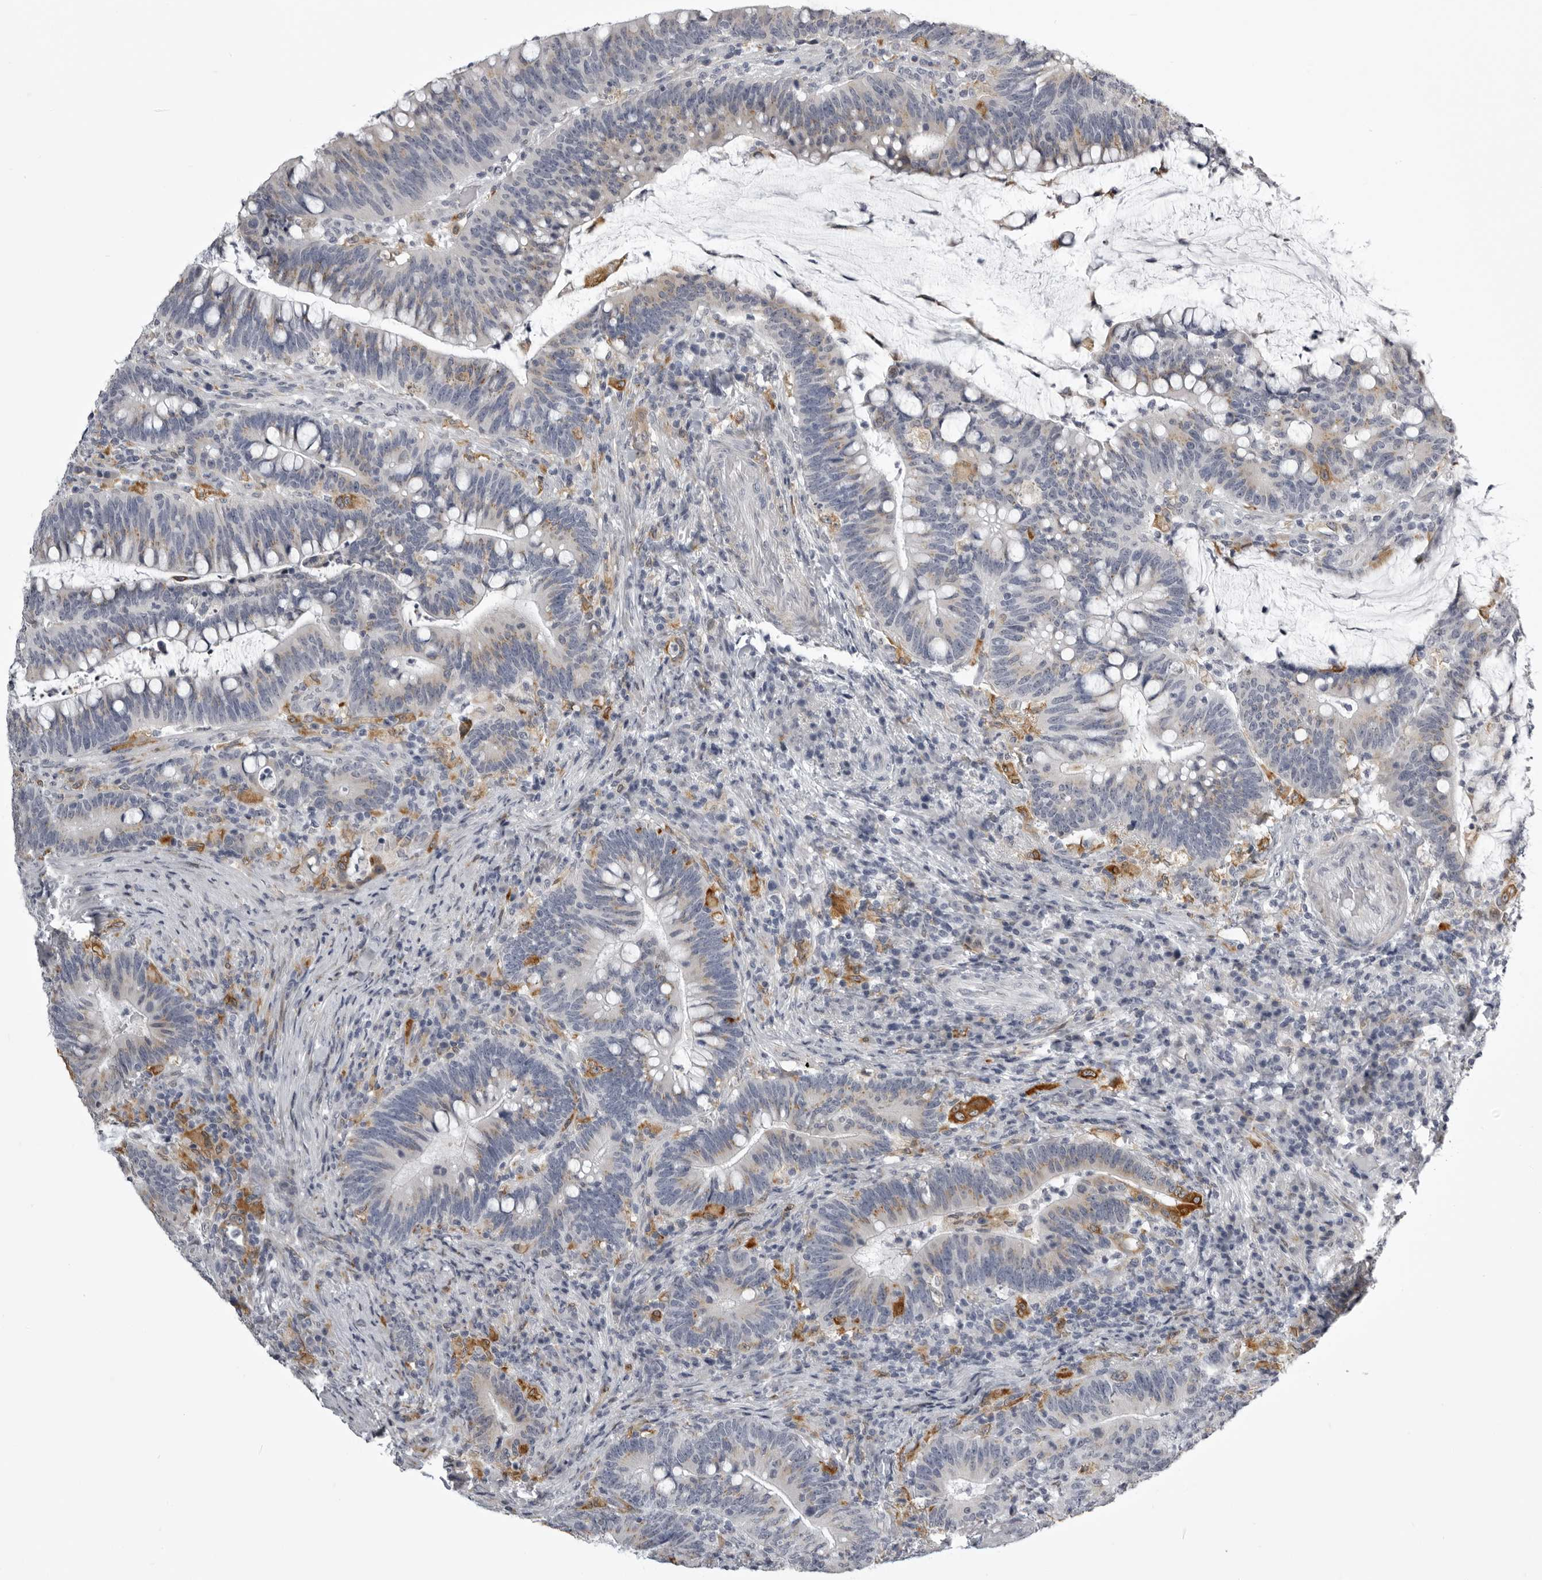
{"staining": {"intensity": "moderate", "quantity": "25%-75%", "location": "cytoplasmic/membranous"}, "tissue": "colorectal cancer", "cell_type": "Tumor cells", "image_type": "cancer", "snomed": [{"axis": "morphology", "description": "Adenocarcinoma, NOS"}, {"axis": "topography", "description": "Colon"}], "caption": "This histopathology image displays colorectal adenocarcinoma stained with immunohistochemistry (IHC) to label a protein in brown. The cytoplasmic/membranous of tumor cells show moderate positivity for the protein. Nuclei are counter-stained blue.", "gene": "NCEH1", "patient": {"sex": "female", "age": 66}}